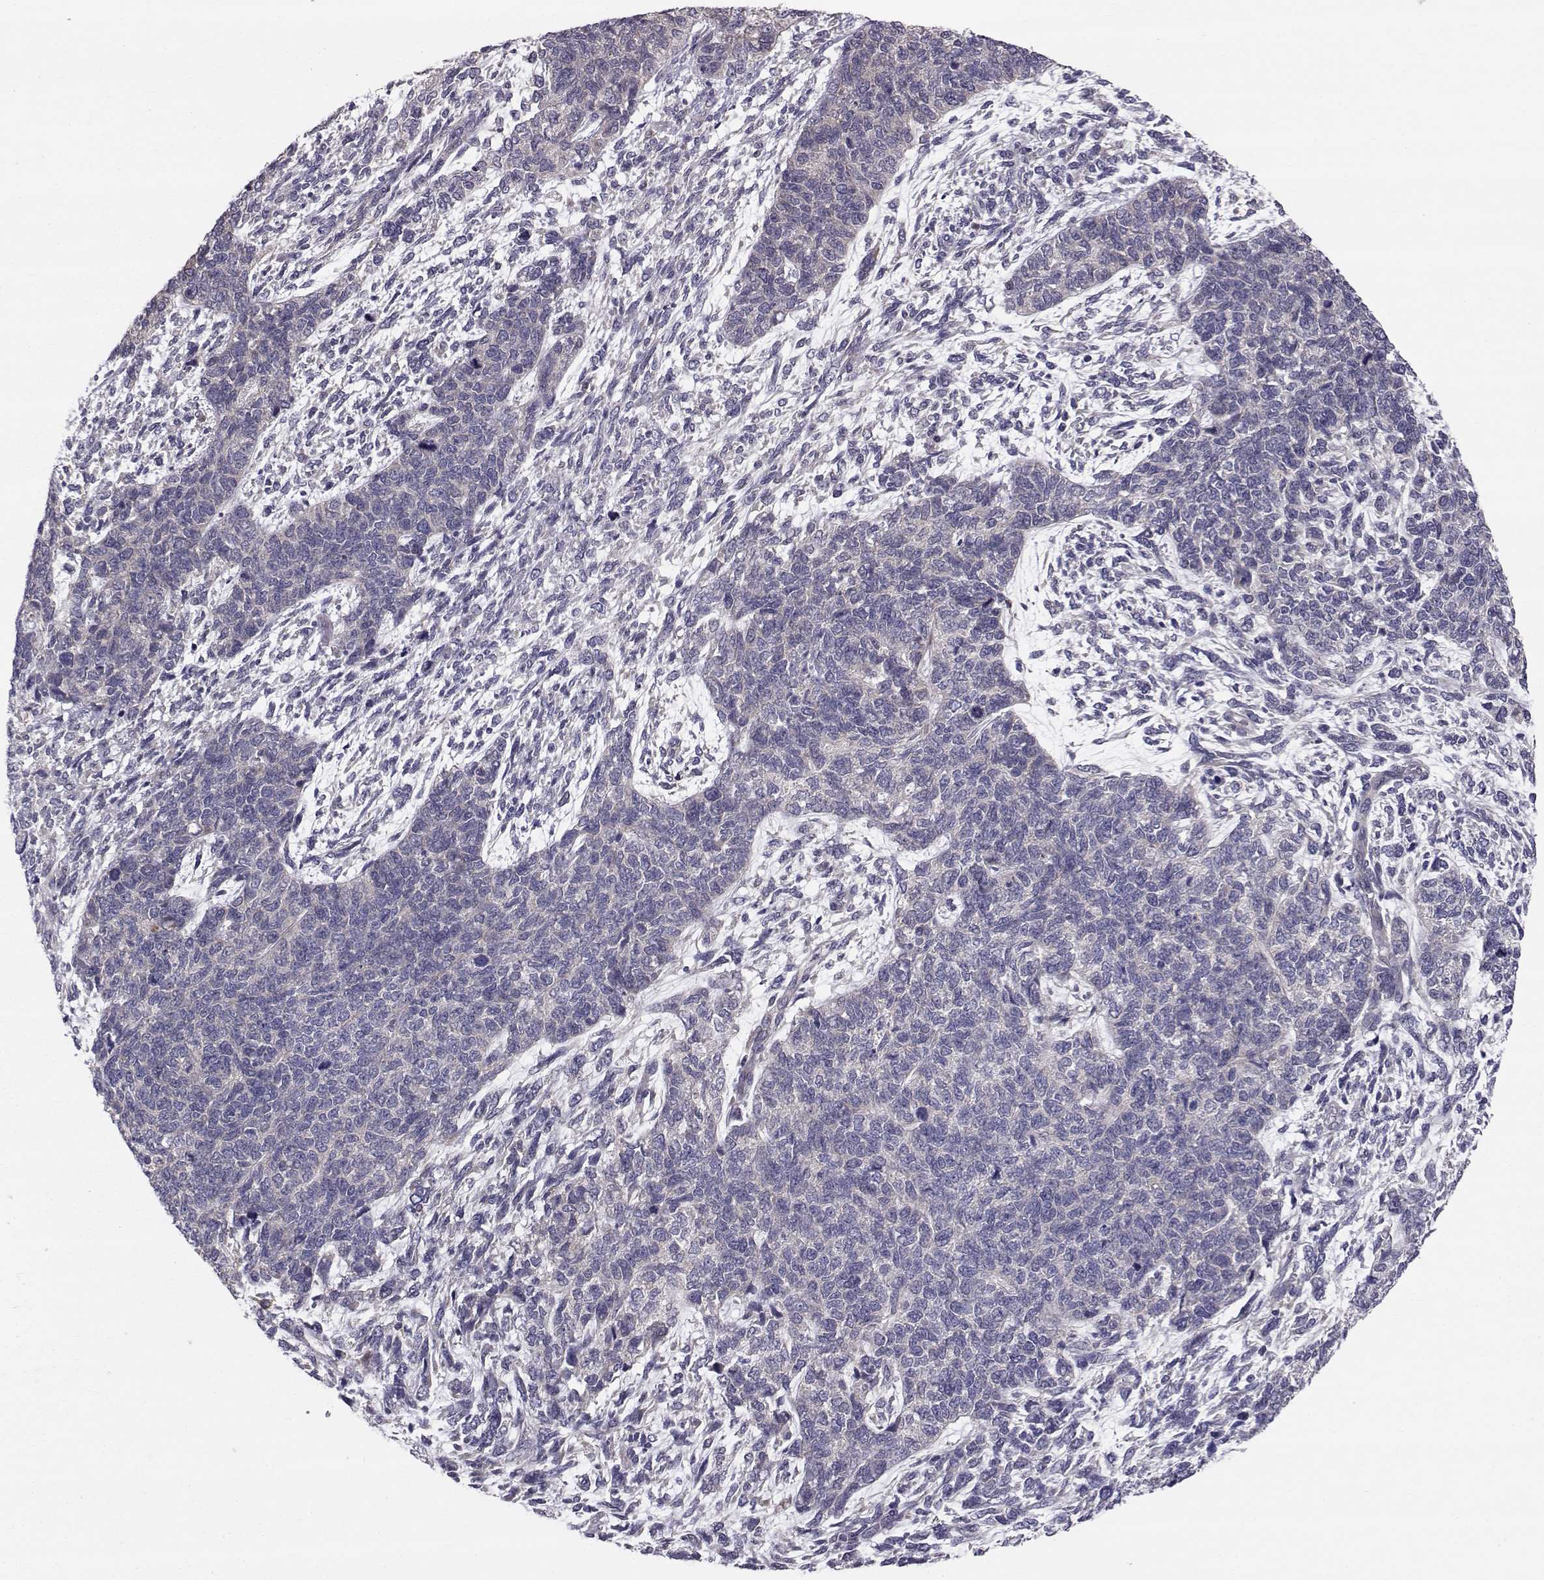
{"staining": {"intensity": "negative", "quantity": "none", "location": "none"}, "tissue": "cervical cancer", "cell_type": "Tumor cells", "image_type": "cancer", "snomed": [{"axis": "morphology", "description": "Squamous cell carcinoma, NOS"}, {"axis": "topography", "description": "Cervix"}], "caption": "Tumor cells are negative for brown protein staining in squamous cell carcinoma (cervical).", "gene": "PEX5L", "patient": {"sex": "female", "age": 63}}